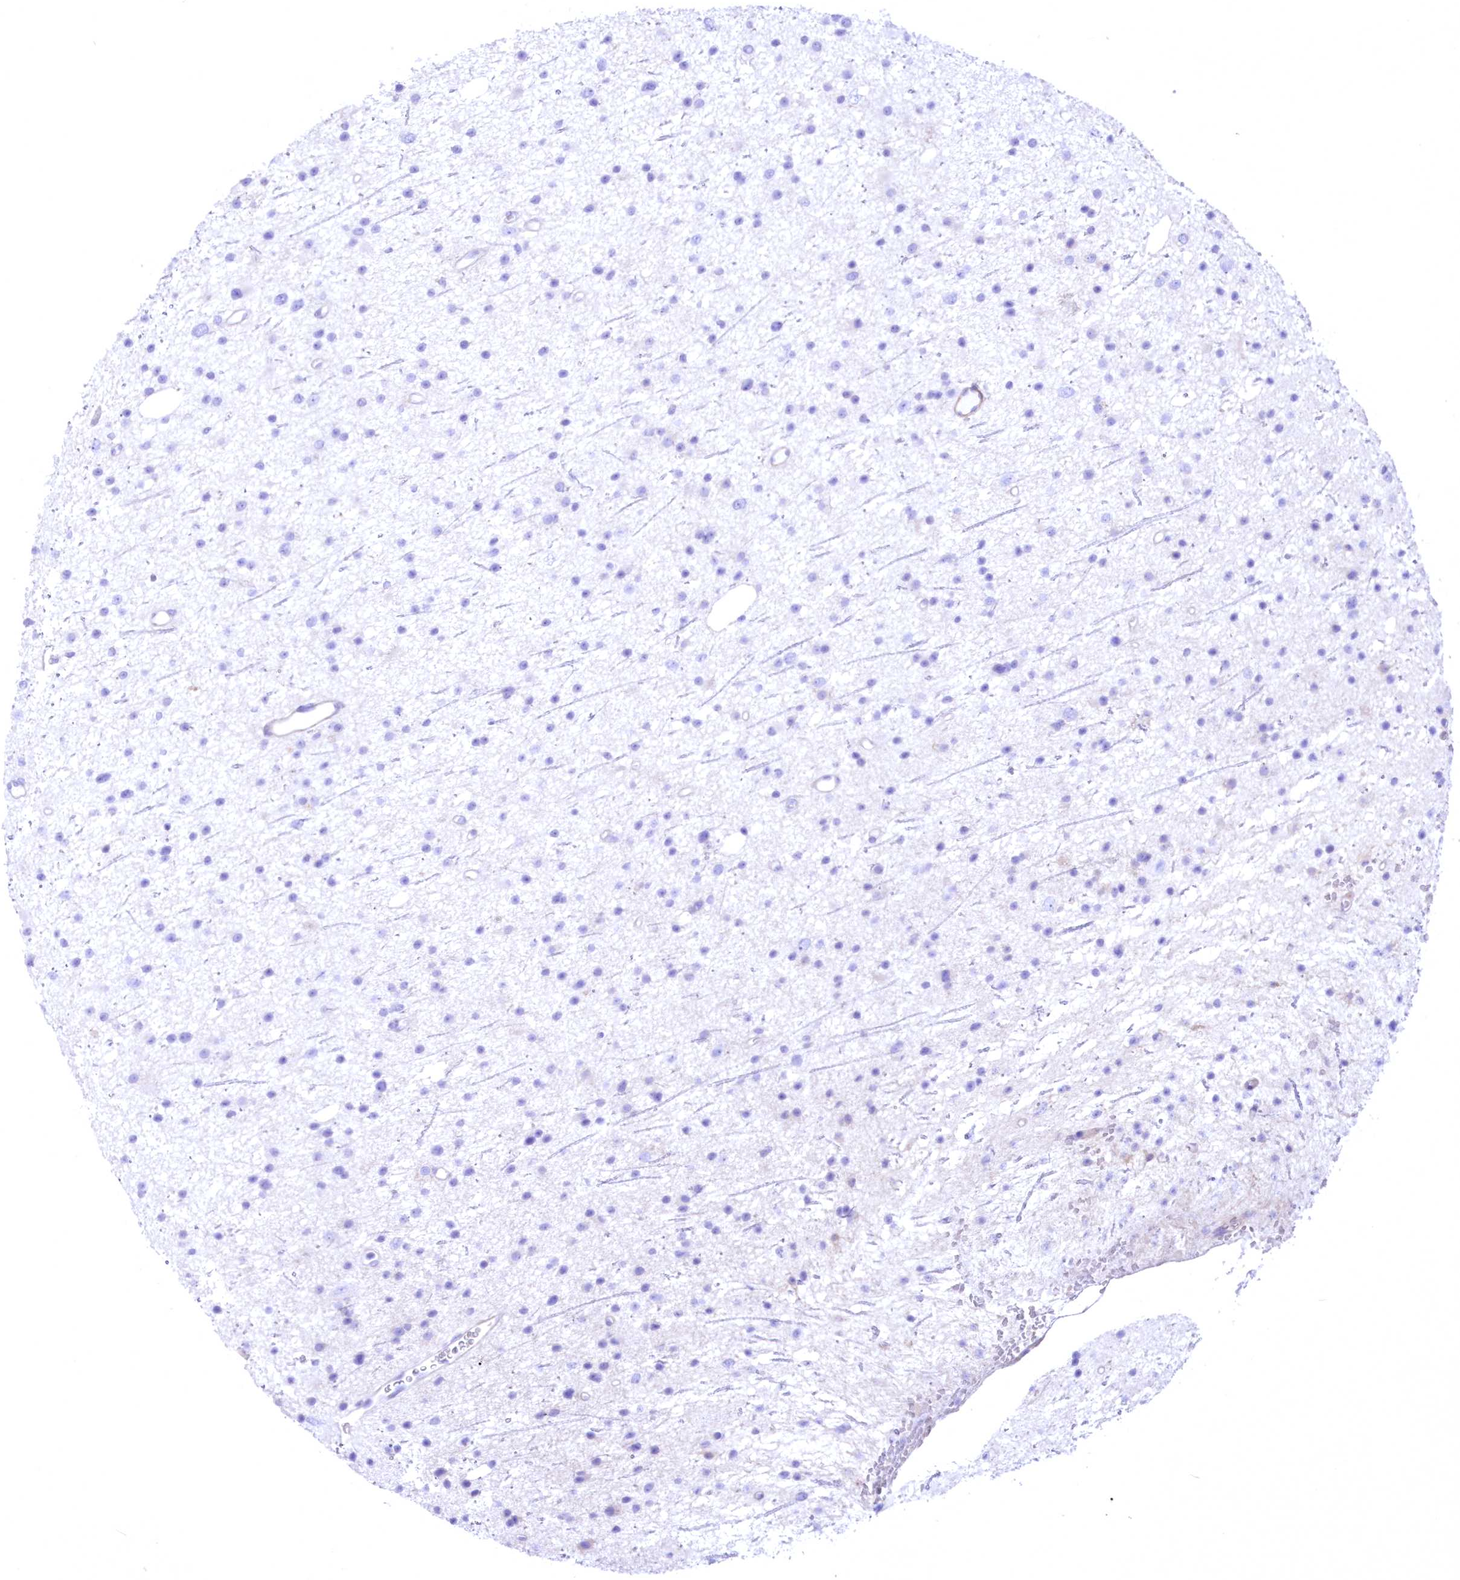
{"staining": {"intensity": "negative", "quantity": "none", "location": "none"}, "tissue": "glioma", "cell_type": "Tumor cells", "image_type": "cancer", "snomed": [{"axis": "morphology", "description": "Glioma, malignant, Low grade"}, {"axis": "topography", "description": "Cerebral cortex"}], "caption": "Immunohistochemical staining of human glioma shows no significant positivity in tumor cells.", "gene": "WDR74", "patient": {"sex": "female", "age": 39}}